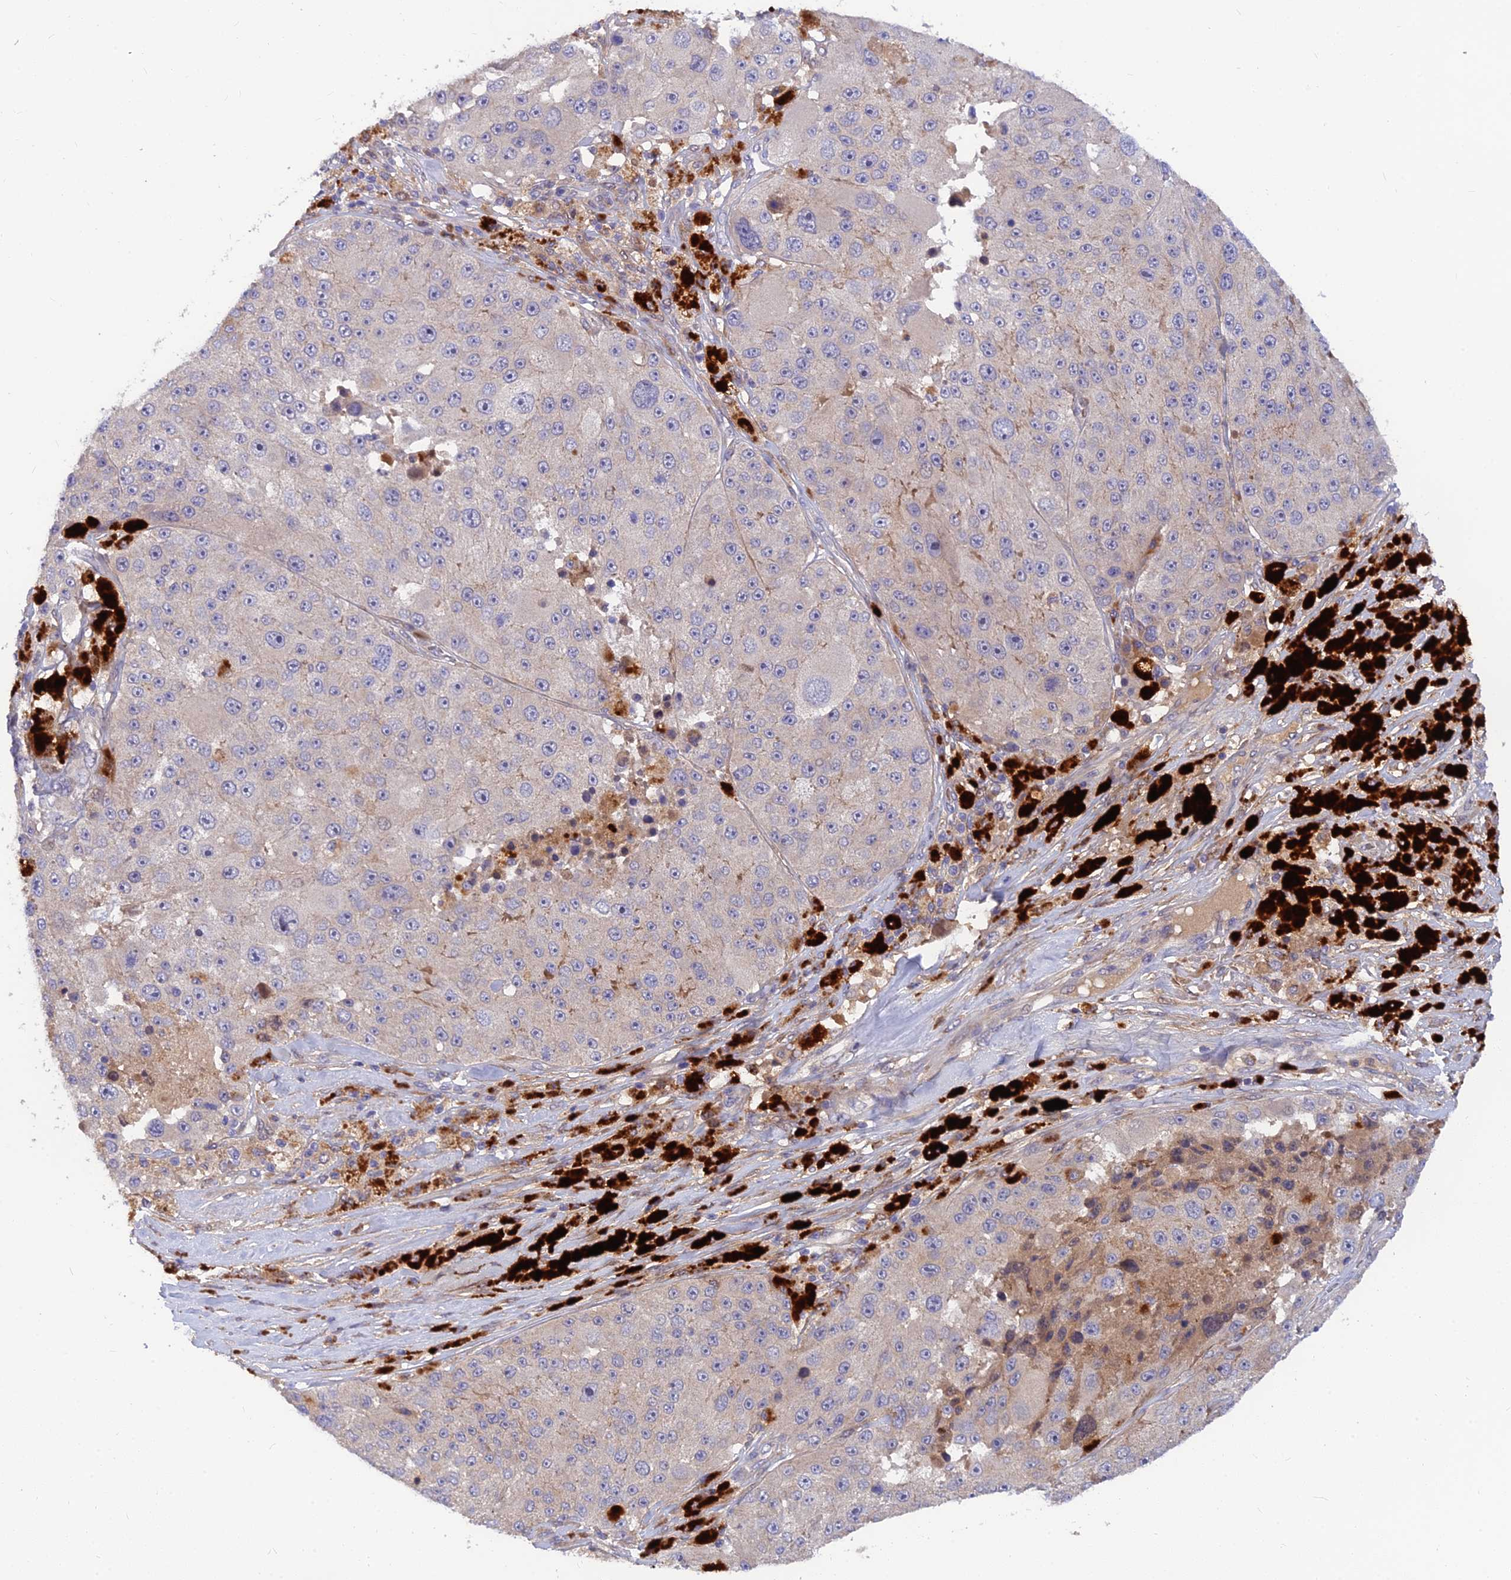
{"staining": {"intensity": "negative", "quantity": "none", "location": "none"}, "tissue": "melanoma", "cell_type": "Tumor cells", "image_type": "cancer", "snomed": [{"axis": "morphology", "description": "Malignant melanoma, Metastatic site"}, {"axis": "topography", "description": "Lymph node"}], "caption": "DAB immunohistochemical staining of melanoma exhibits no significant positivity in tumor cells.", "gene": "FAM151B", "patient": {"sex": "male", "age": 62}}